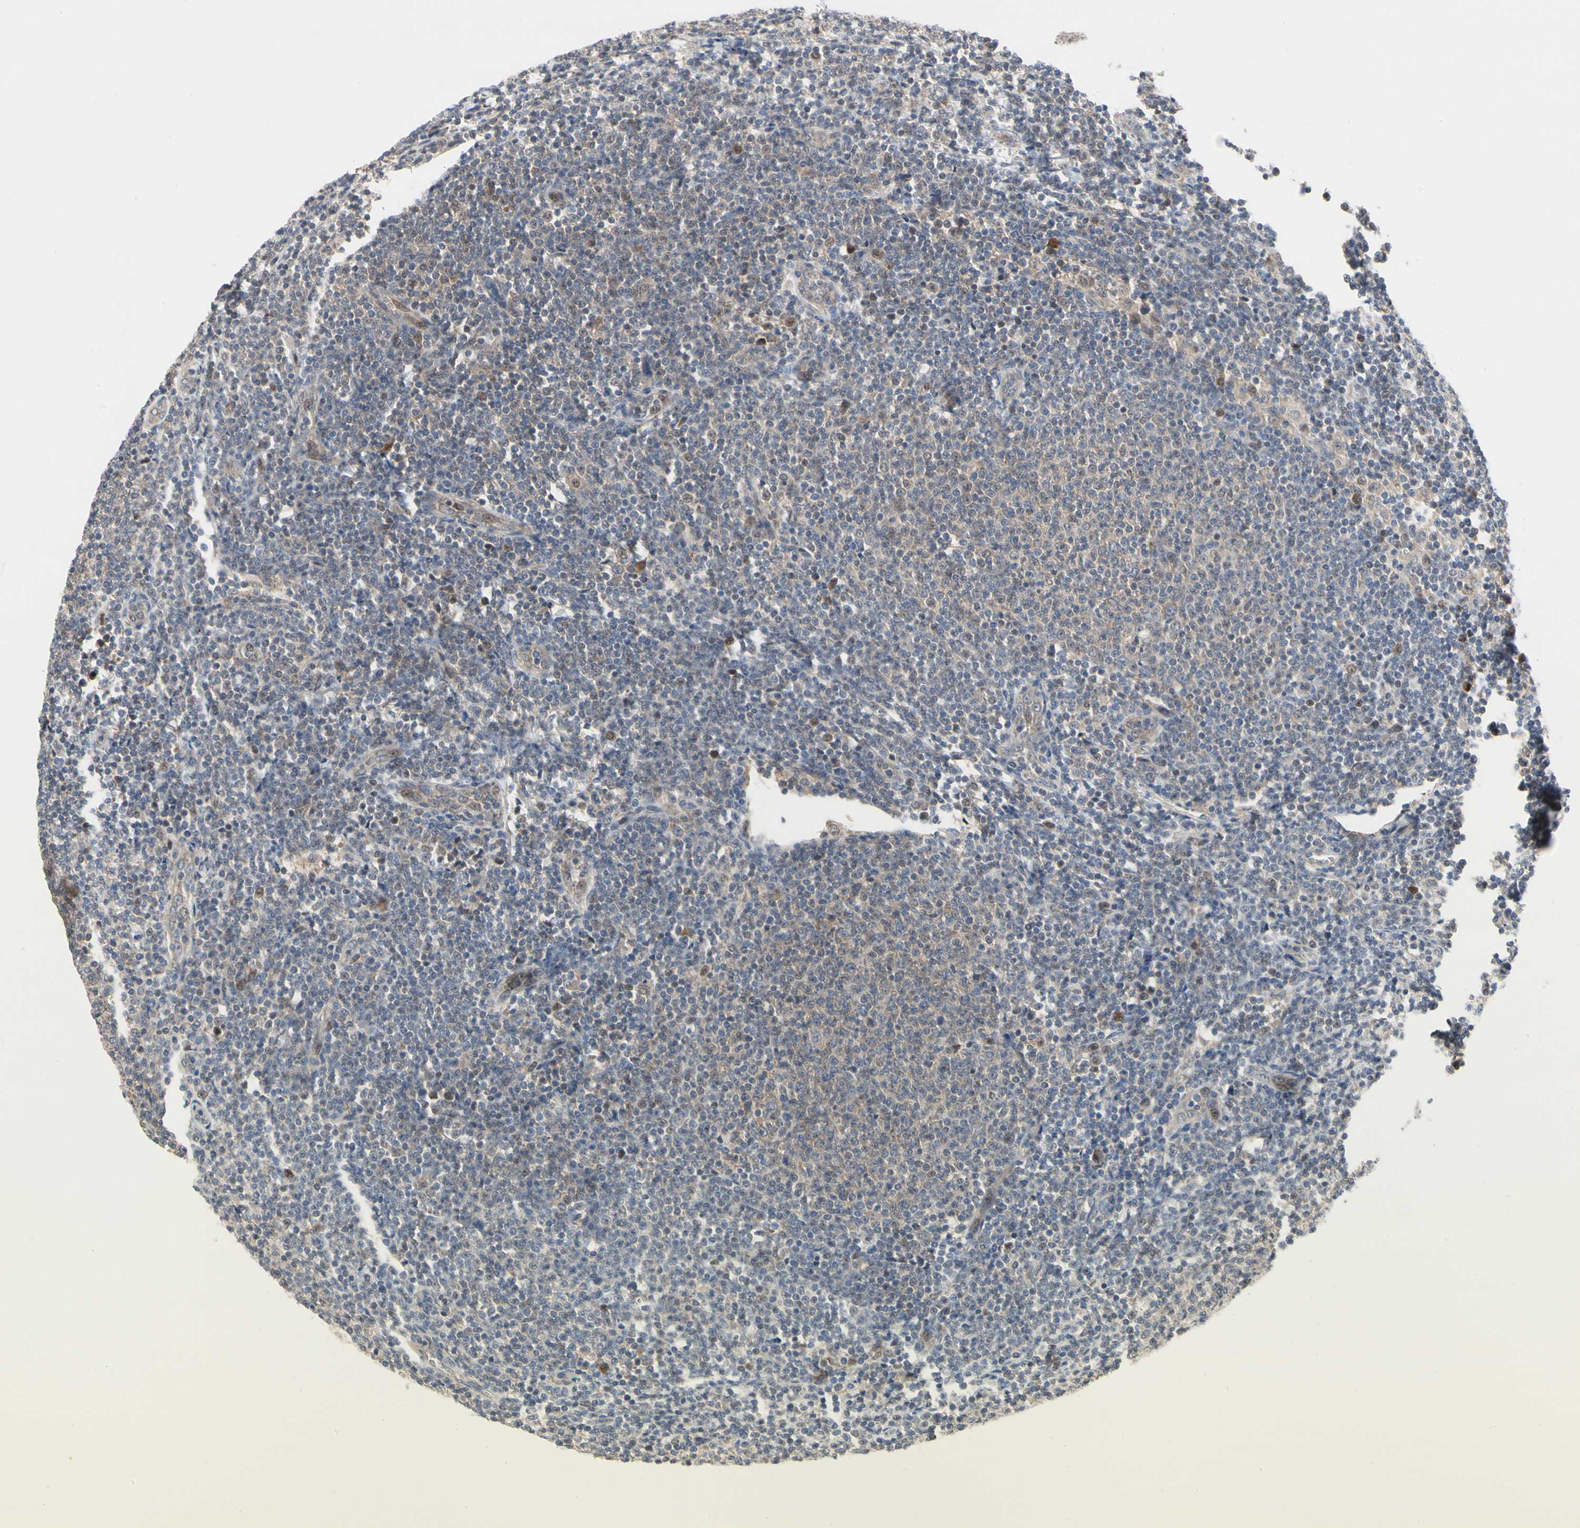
{"staining": {"intensity": "weak", "quantity": ">75%", "location": "cytoplasmic/membranous"}, "tissue": "lymphoma", "cell_type": "Tumor cells", "image_type": "cancer", "snomed": [{"axis": "morphology", "description": "Malignant lymphoma, non-Hodgkin's type, Low grade"}, {"axis": "topography", "description": "Lymph node"}], "caption": "Lymphoma stained for a protein exhibits weak cytoplasmic/membranous positivity in tumor cells. (DAB (3,3'-diaminobenzidine) = brown stain, brightfield microscopy at high magnification).", "gene": "CDK5", "patient": {"sex": "male", "age": 66}}